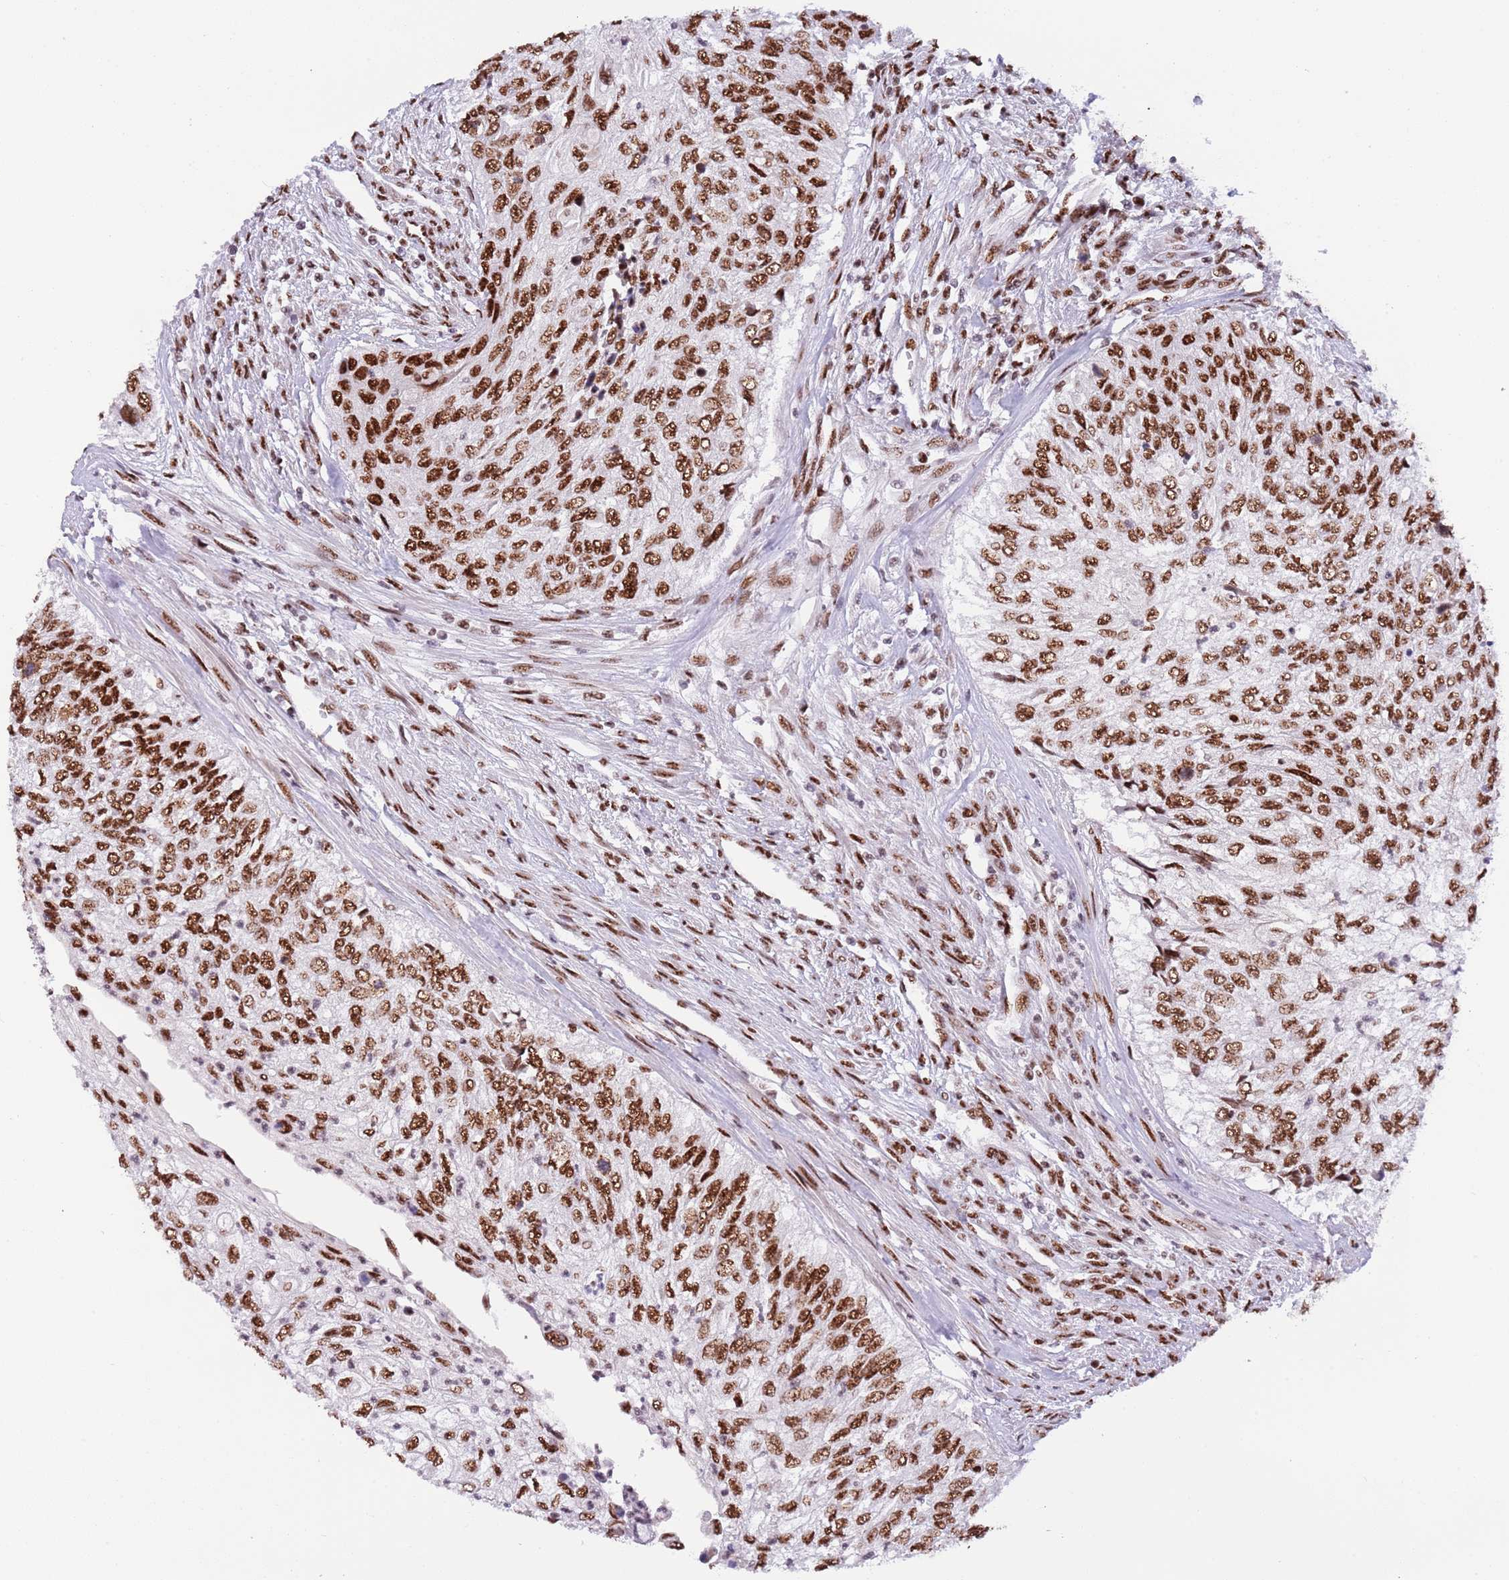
{"staining": {"intensity": "strong", "quantity": ">75%", "location": "nuclear"}, "tissue": "urothelial cancer", "cell_type": "Tumor cells", "image_type": "cancer", "snomed": [{"axis": "morphology", "description": "Urothelial carcinoma, High grade"}, {"axis": "topography", "description": "Urinary bladder"}], "caption": "Immunohistochemical staining of human urothelial carcinoma (high-grade) demonstrates high levels of strong nuclear positivity in approximately >75% of tumor cells.", "gene": "SF3A2", "patient": {"sex": "female", "age": 60}}